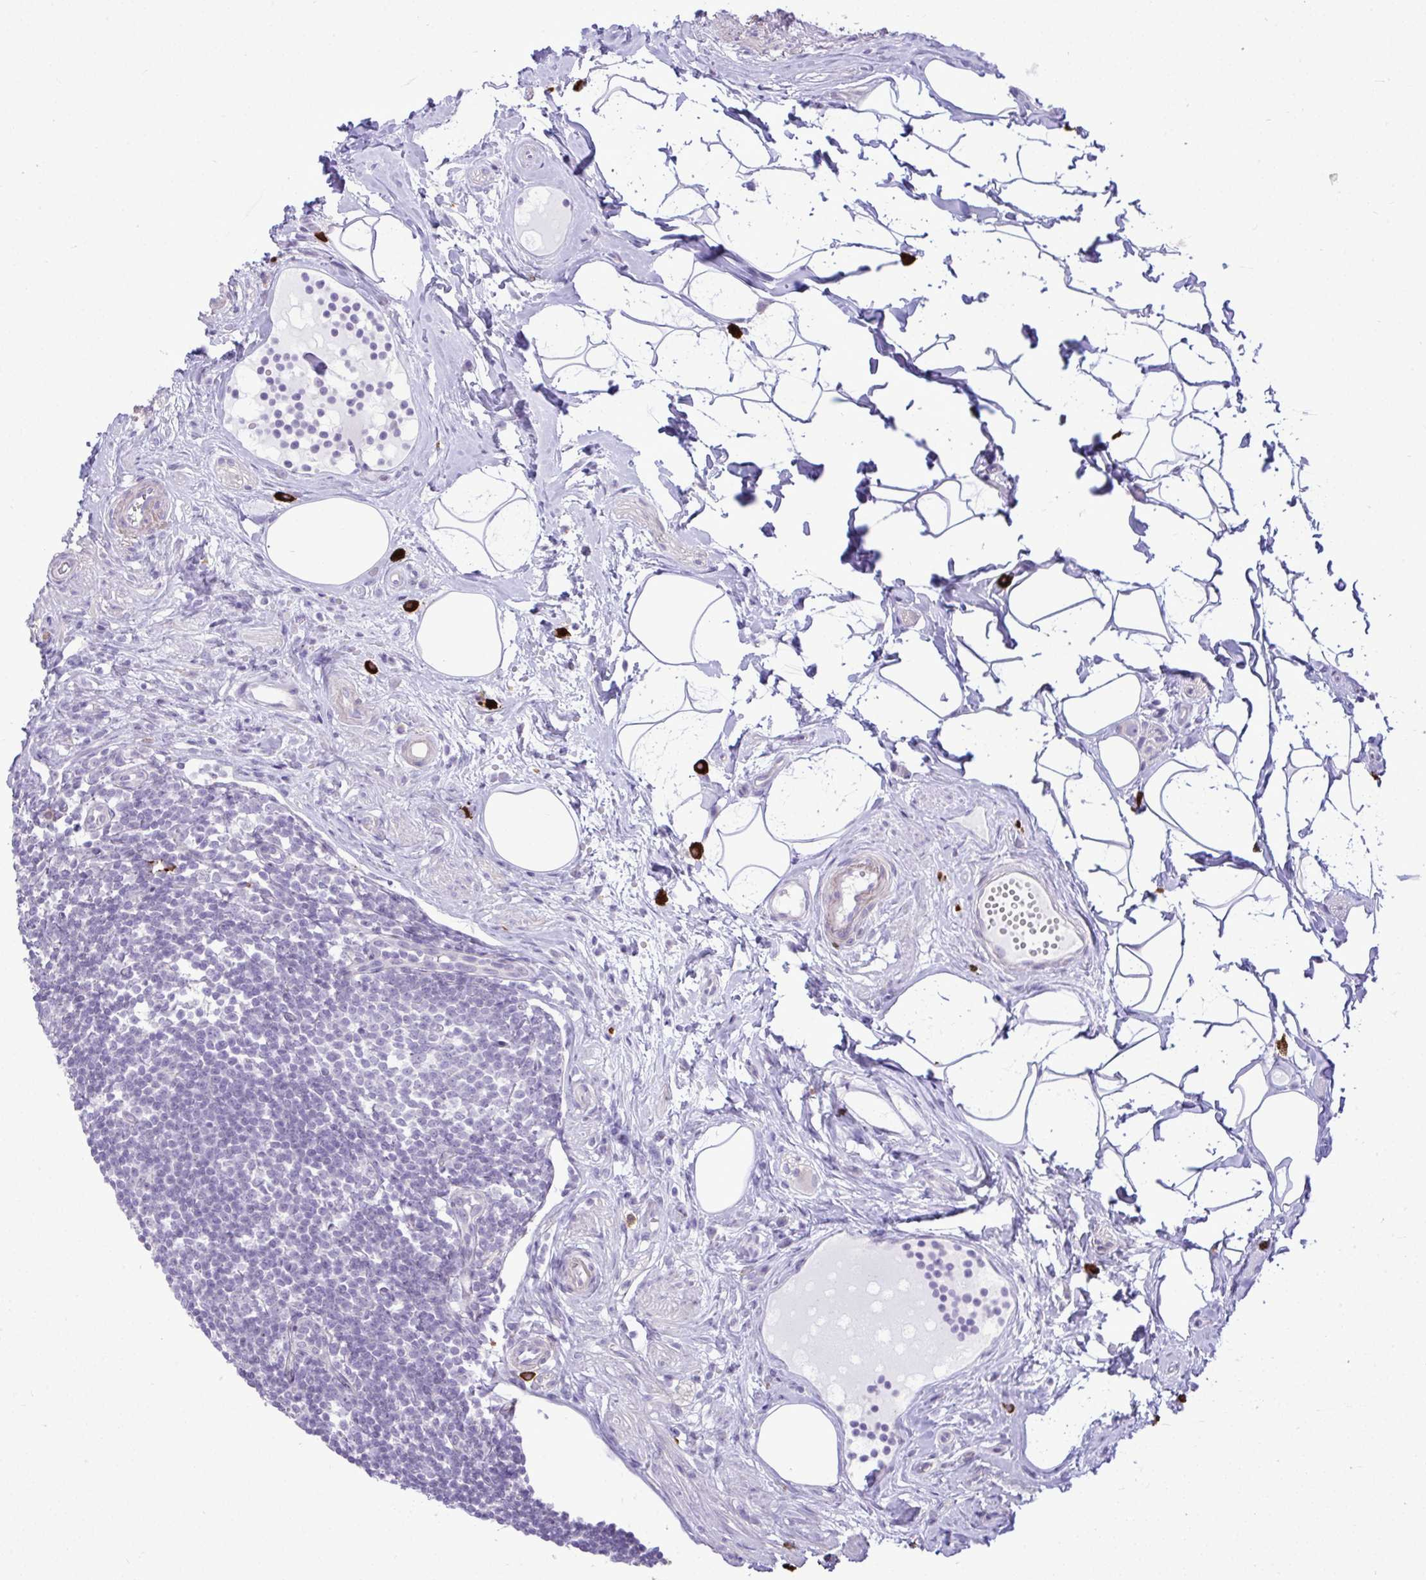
{"staining": {"intensity": "weak", "quantity": "<25%", "location": "cytoplasmic/membranous"}, "tissue": "appendix", "cell_type": "Glandular cells", "image_type": "normal", "snomed": [{"axis": "morphology", "description": "Normal tissue, NOS"}, {"axis": "topography", "description": "Appendix"}], "caption": "An image of appendix stained for a protein exhibits no brown staining in glandular cells. Nuclei are stained in blue.", "gene": "SPAG1", "patient": {"sex": "female", "age": 56}}